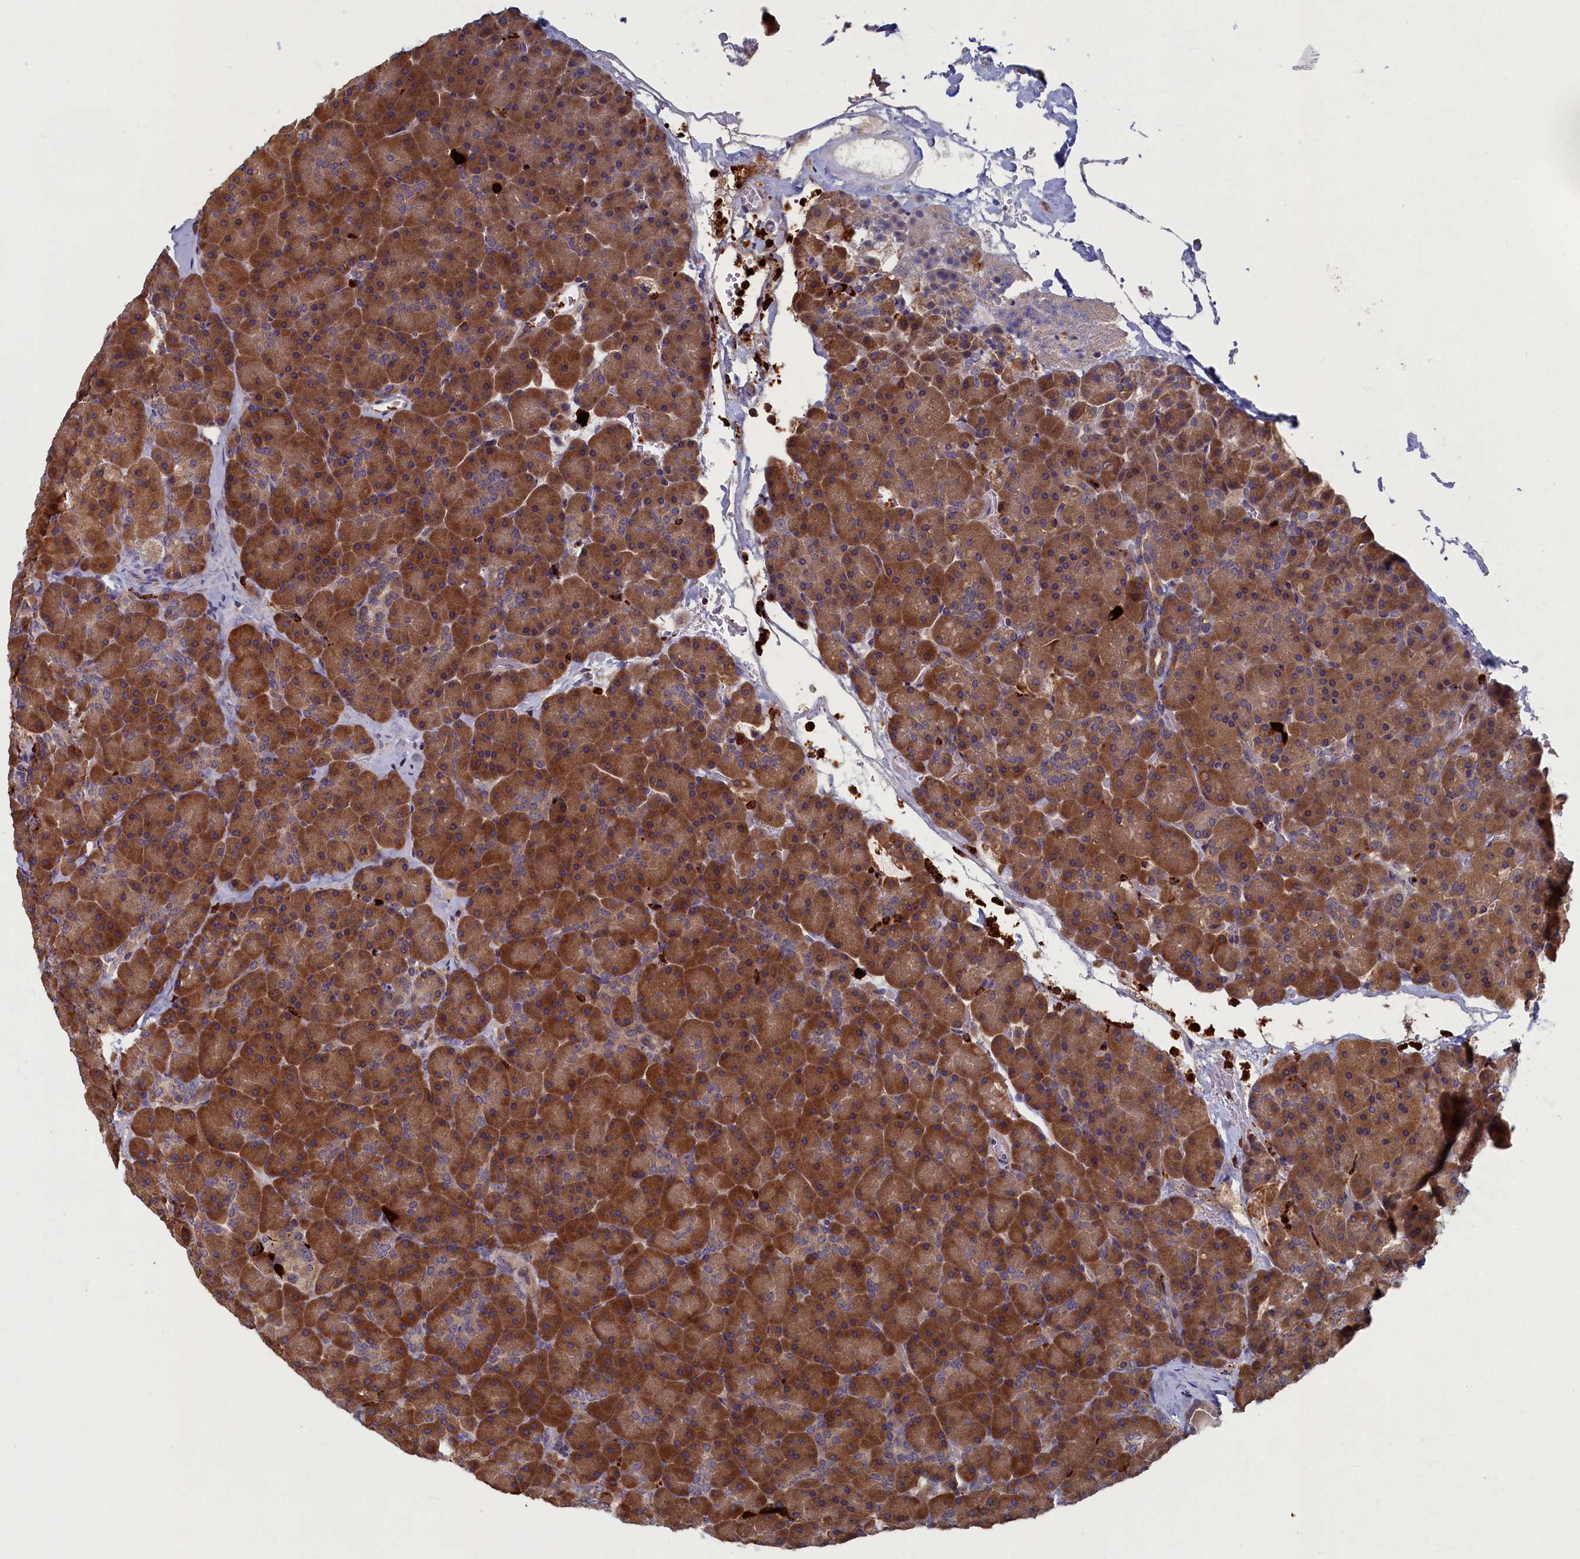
{"staining": {"intensity": "strong", "quantity": ">75%", "location": "cytoplasmic/membranous"}, "tissue": "pancreas", "cell_type": "Exocrine glandular cells", "image_type": "normal", "snomed": [{"axis": "morphology", "description": "Normal tissue, NOS"}, {"axis": "topography", "description": "Pancreas"}], "caption": "Exocrine glandular cells reveal high levels of strong cytoplasmic/membranous positivity in about >75% of cells in unremarkable pancreas.", "gene": "TNK2", "patient": {"sex": "male", "age": 36}}